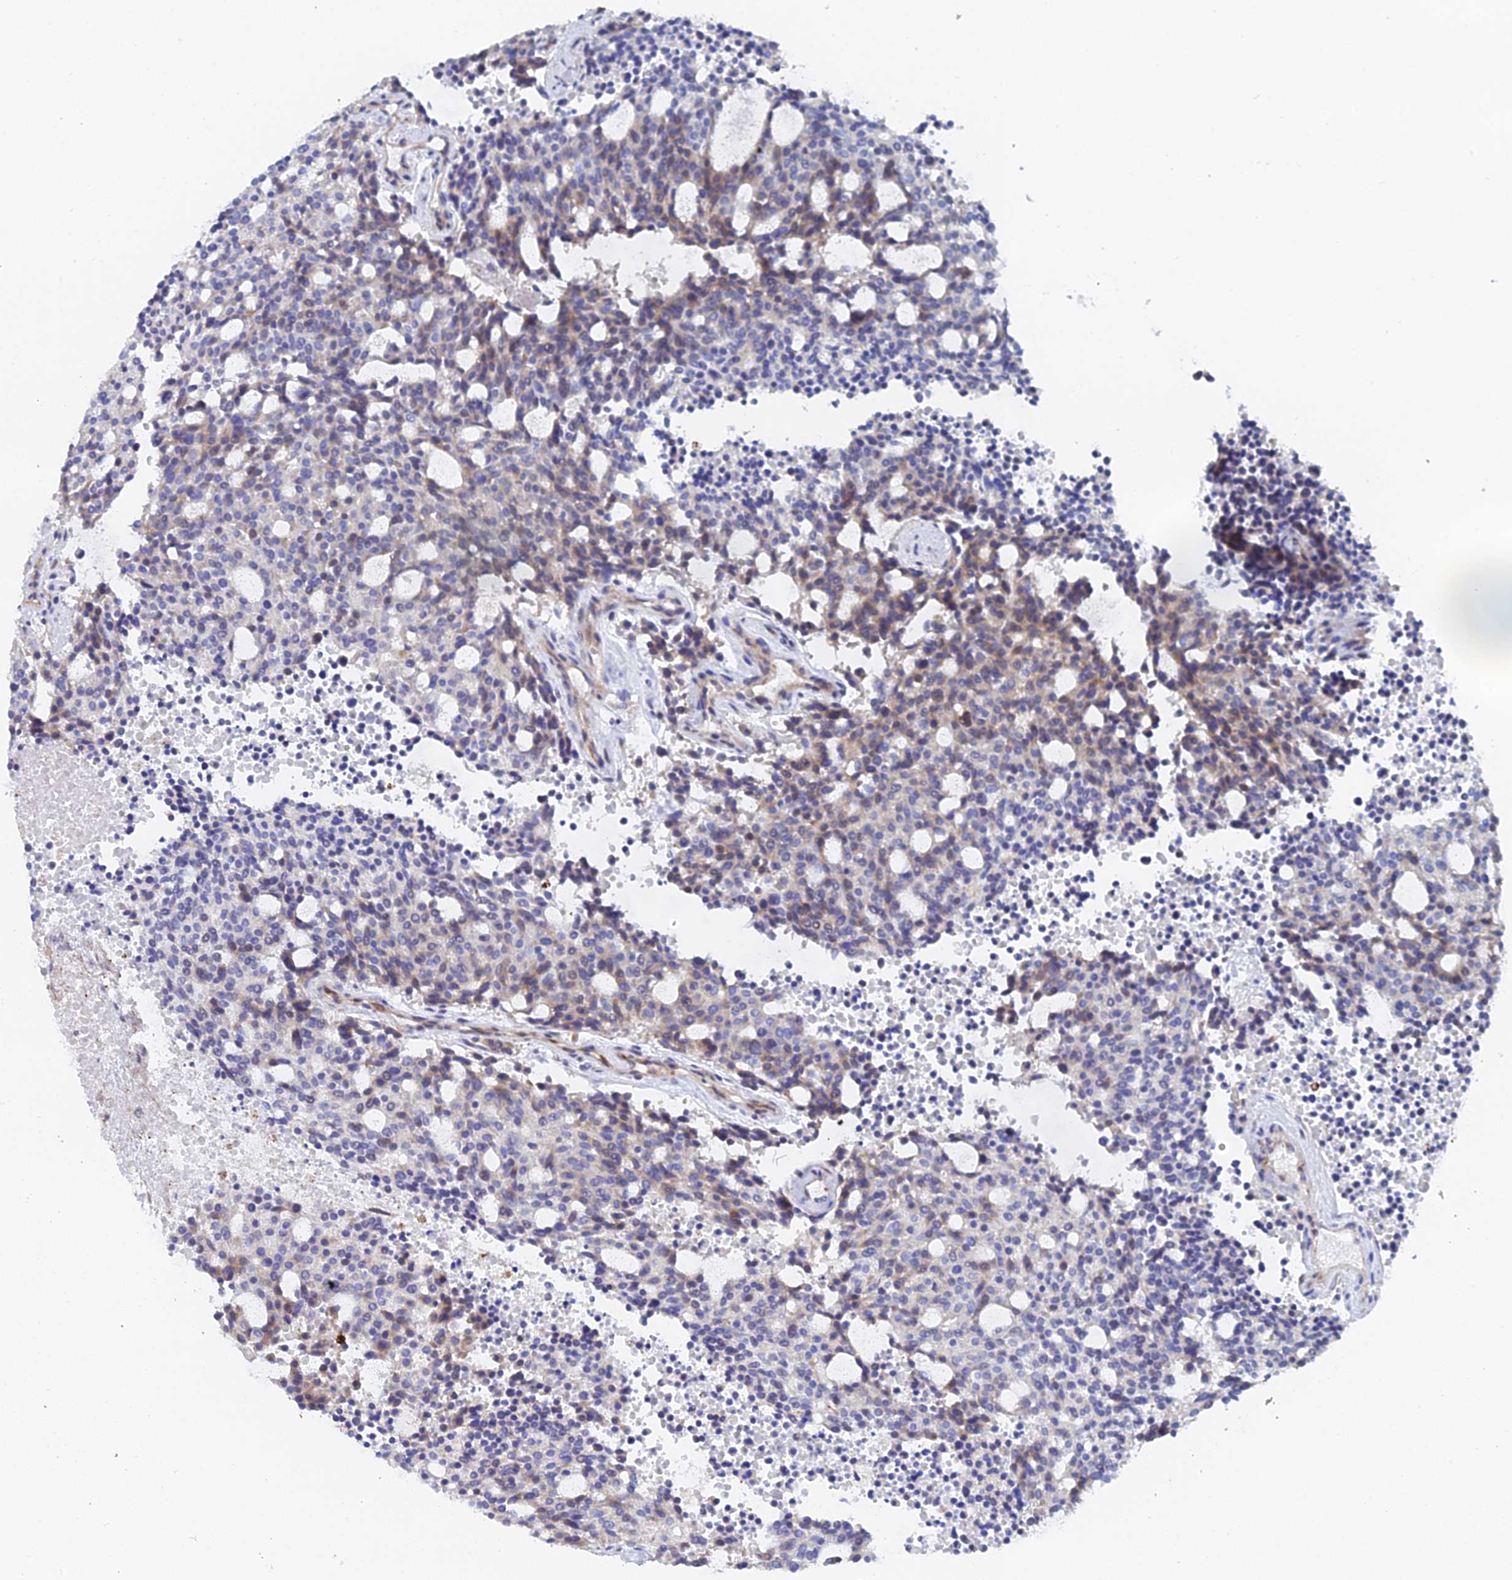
{"staining": {"intensity": "weak", "quantity": "25%-75%", "location": "cytoplasmic/membranous"}, "tissue": "carcinoid", "cell_type": "Tumor cells", "image_type": "cancer", "snomed": [{"axis": "morphology", "description": "Carcinoid, malignant, NOS"}, {"axis": "topography", "description": "Pancreas"}], "caption": "High-power microscopy captured an IHC image of malignant carcinoid, revealing weak cytoplasmic/membranous staining in approximately 25%-75% of tumor cells. (Brightfield microscopy of DAB IHC at high magnification).", "gene": "ENSG00000268674", "patient": {"sex": "female", "age": 54}}